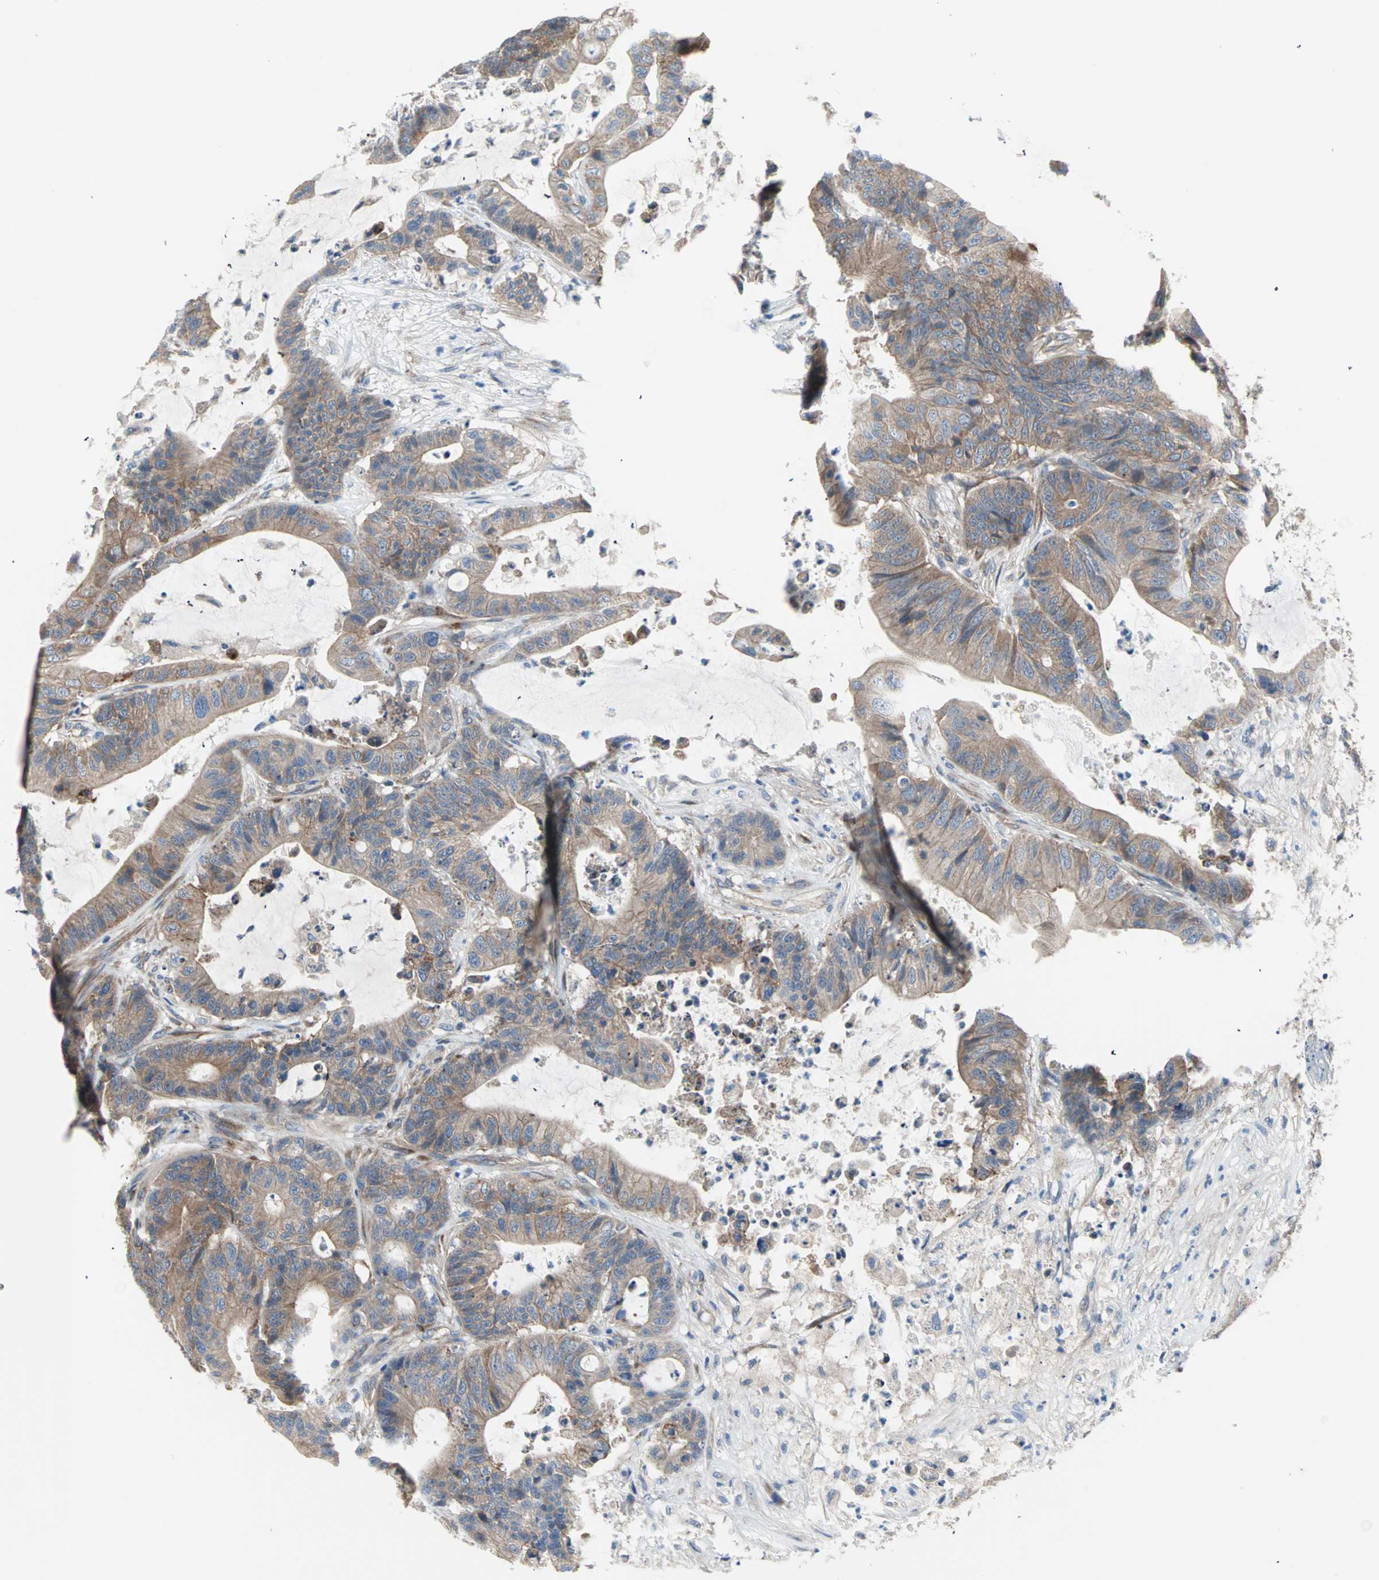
{"staining": {"intensity": "weak", "quantity": ">75%", "location": "cytoplasmic/membranous"}, "tissue": "colorectal cancer", "cell_type": "Tumor cells", "image_type": "cancer", "snomed": [{"axis": "morphology", "description": "Adenocarcinoma, NOS"}, {"axis": "topography", "description": "Colon"}], "caption": "Protein expression analysis of human colorectal cancer (adenocarcinoma) reveals weak cytoplasmic/membranous staining in about >75% of tumor cells.", "gene": "PDE8A", "patient": {"sex": "female", "age": 84}}